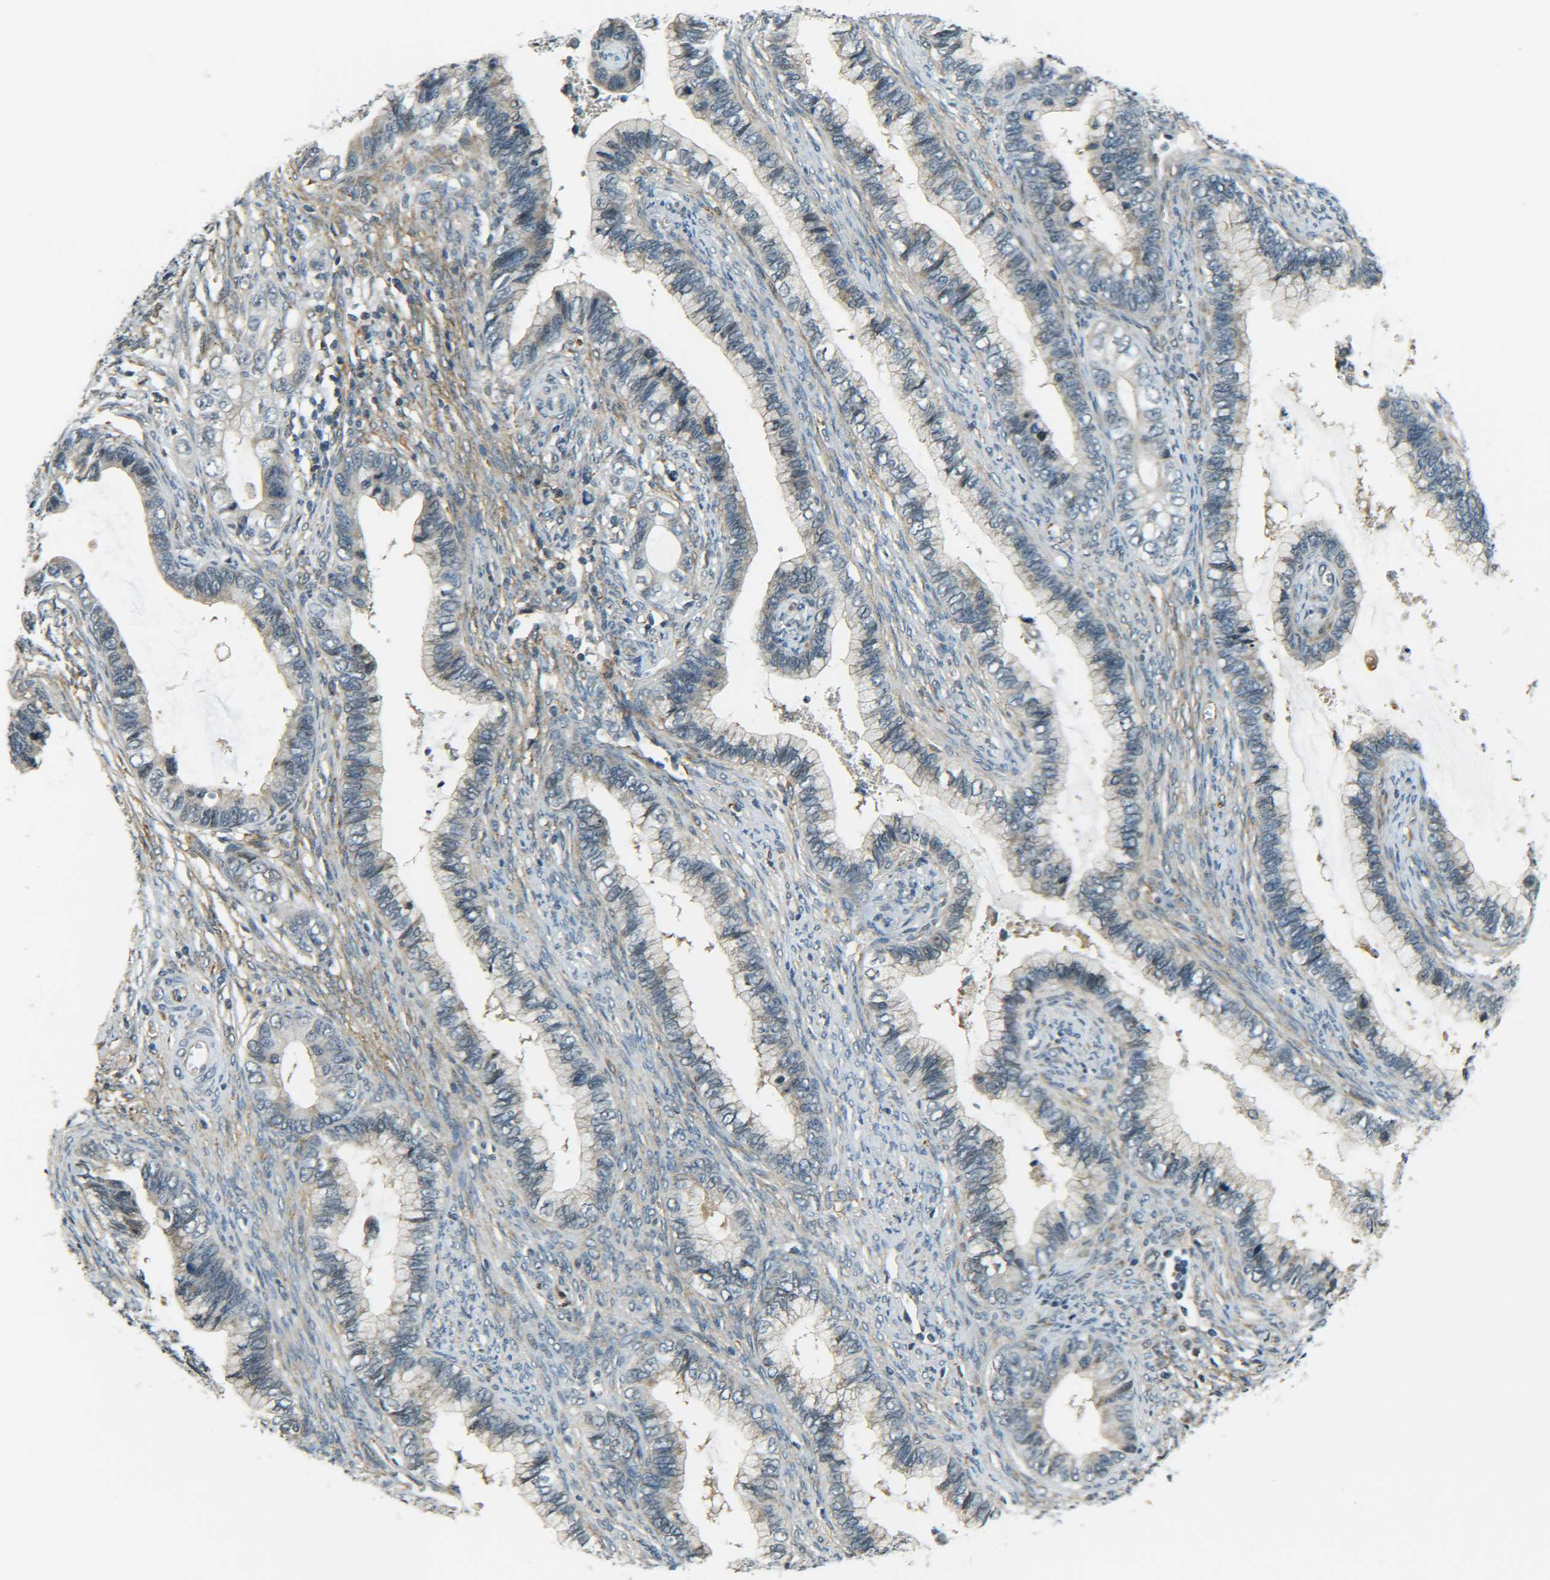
{"staining": {"intensity": "negative", "quantity": "none", "location": "none"}, "tissue": "cervical cancer", "cell_type": "Tumor cells", "image_type": "cancer", "snomed": [{"axis": "morphology", "description": "Adenocarcinoma, NOS"}, {"axis": "topography", "description": "Cervix"}], "caption": "Protein analysis of cervical cancer (adenocarcinoma) shows no significant positivity in tumor cells. (DAB immunohistochemistry (IHC) visualized using brightfield microscopy, high magnification).", "gene": "DAB2", "patient": {"sex": "female", "age": 44}}